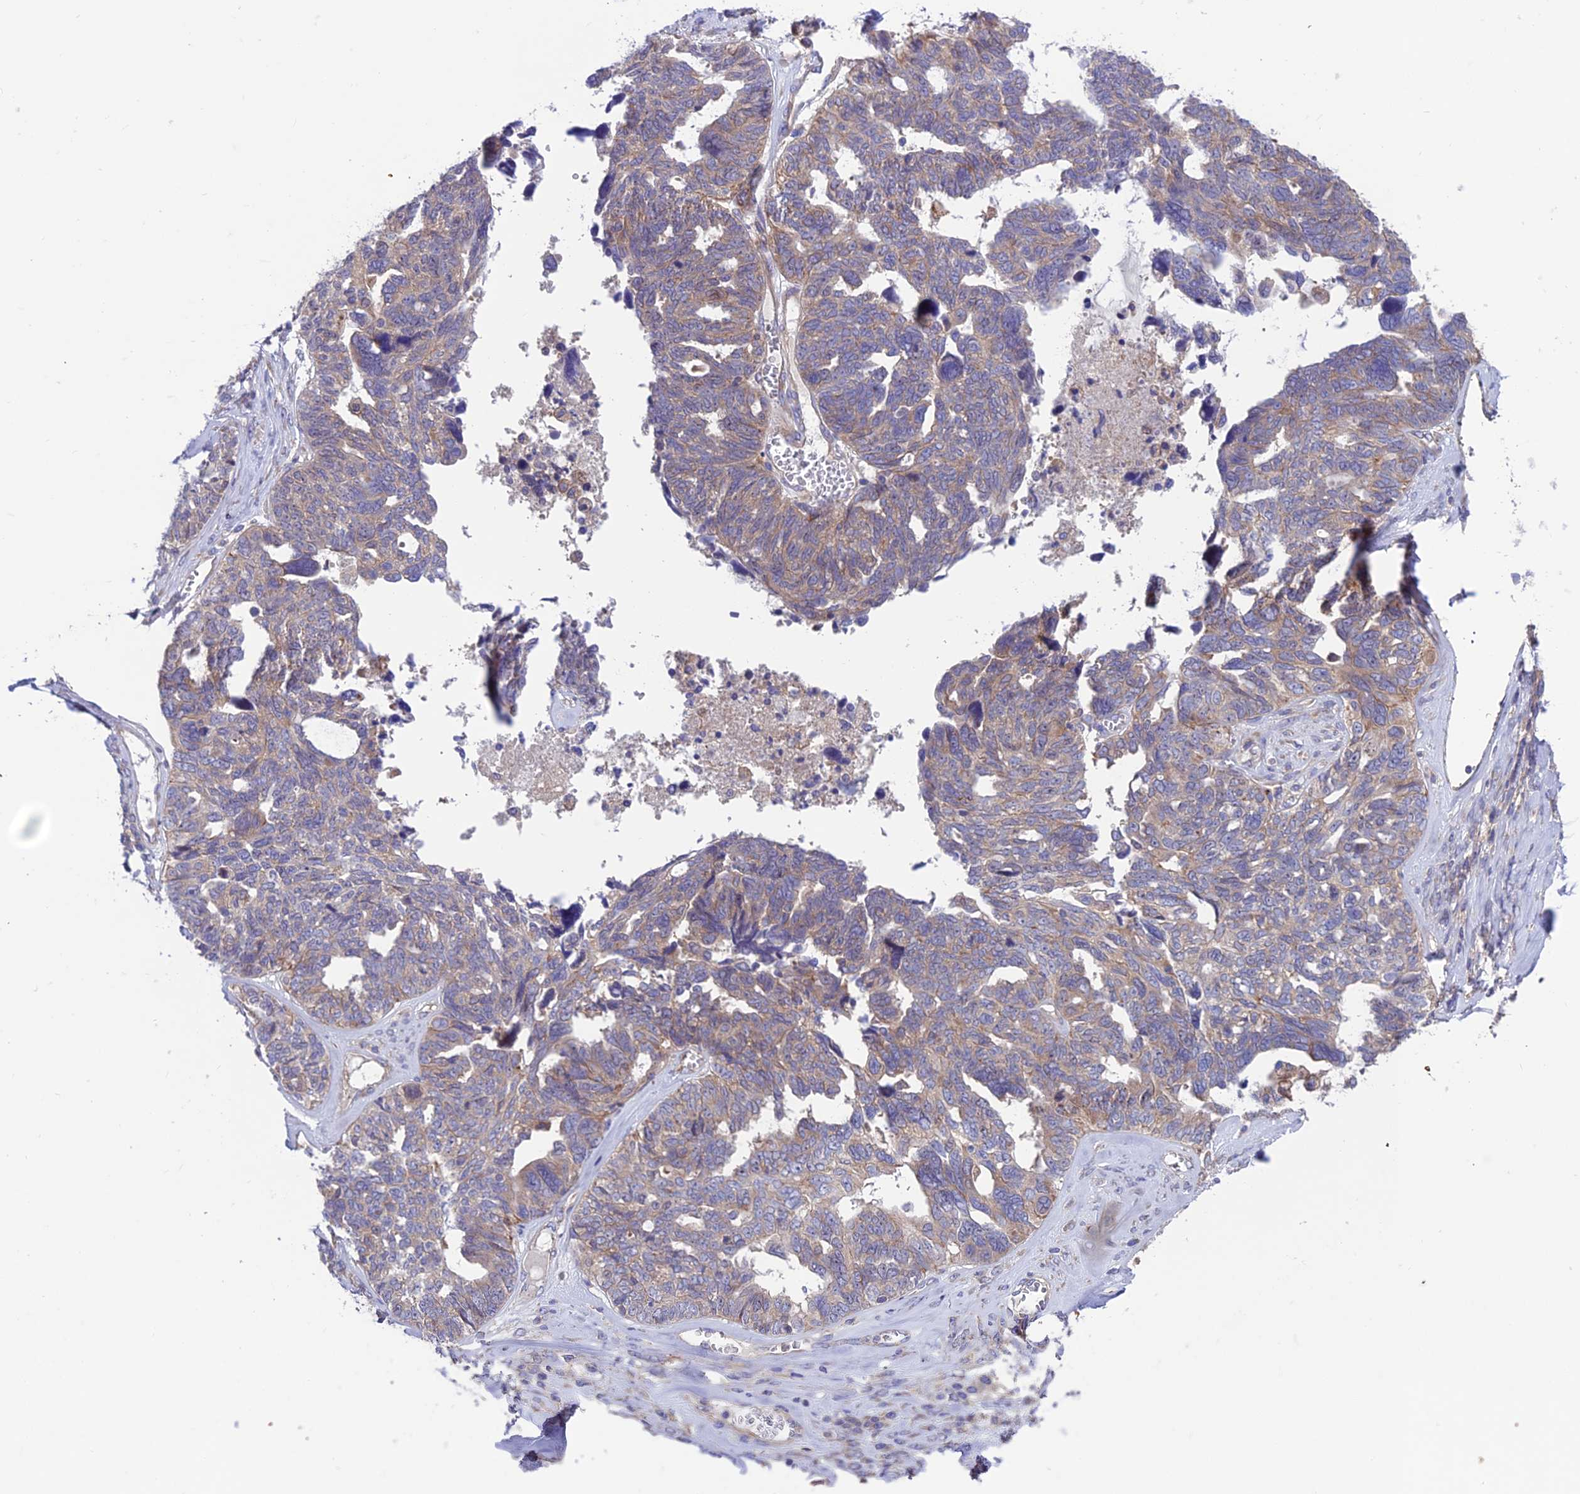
{"staining": {"intensity": "moderate", "quantity": ">75%", "location": "cytoplasmic/membranous"}, "tissue": "ovarian cancer", "cell_type": "Tumor cells", "image_type": "cancer", "snomed": [{"axis": "morphology", "description": "Cystadenocarcinoma, serous, NOS"}, {"axis": "topography", "description": "Ovary"}], "caption": "Protein positivity by IHC exhibits moderate cytoplasmic/membranous expression in about >75% of tumor cells in ovarian cancer (serous cystadenocarcinoma).", "gene": "VPS16", "patient": {"sex": "female", "age": 79}}